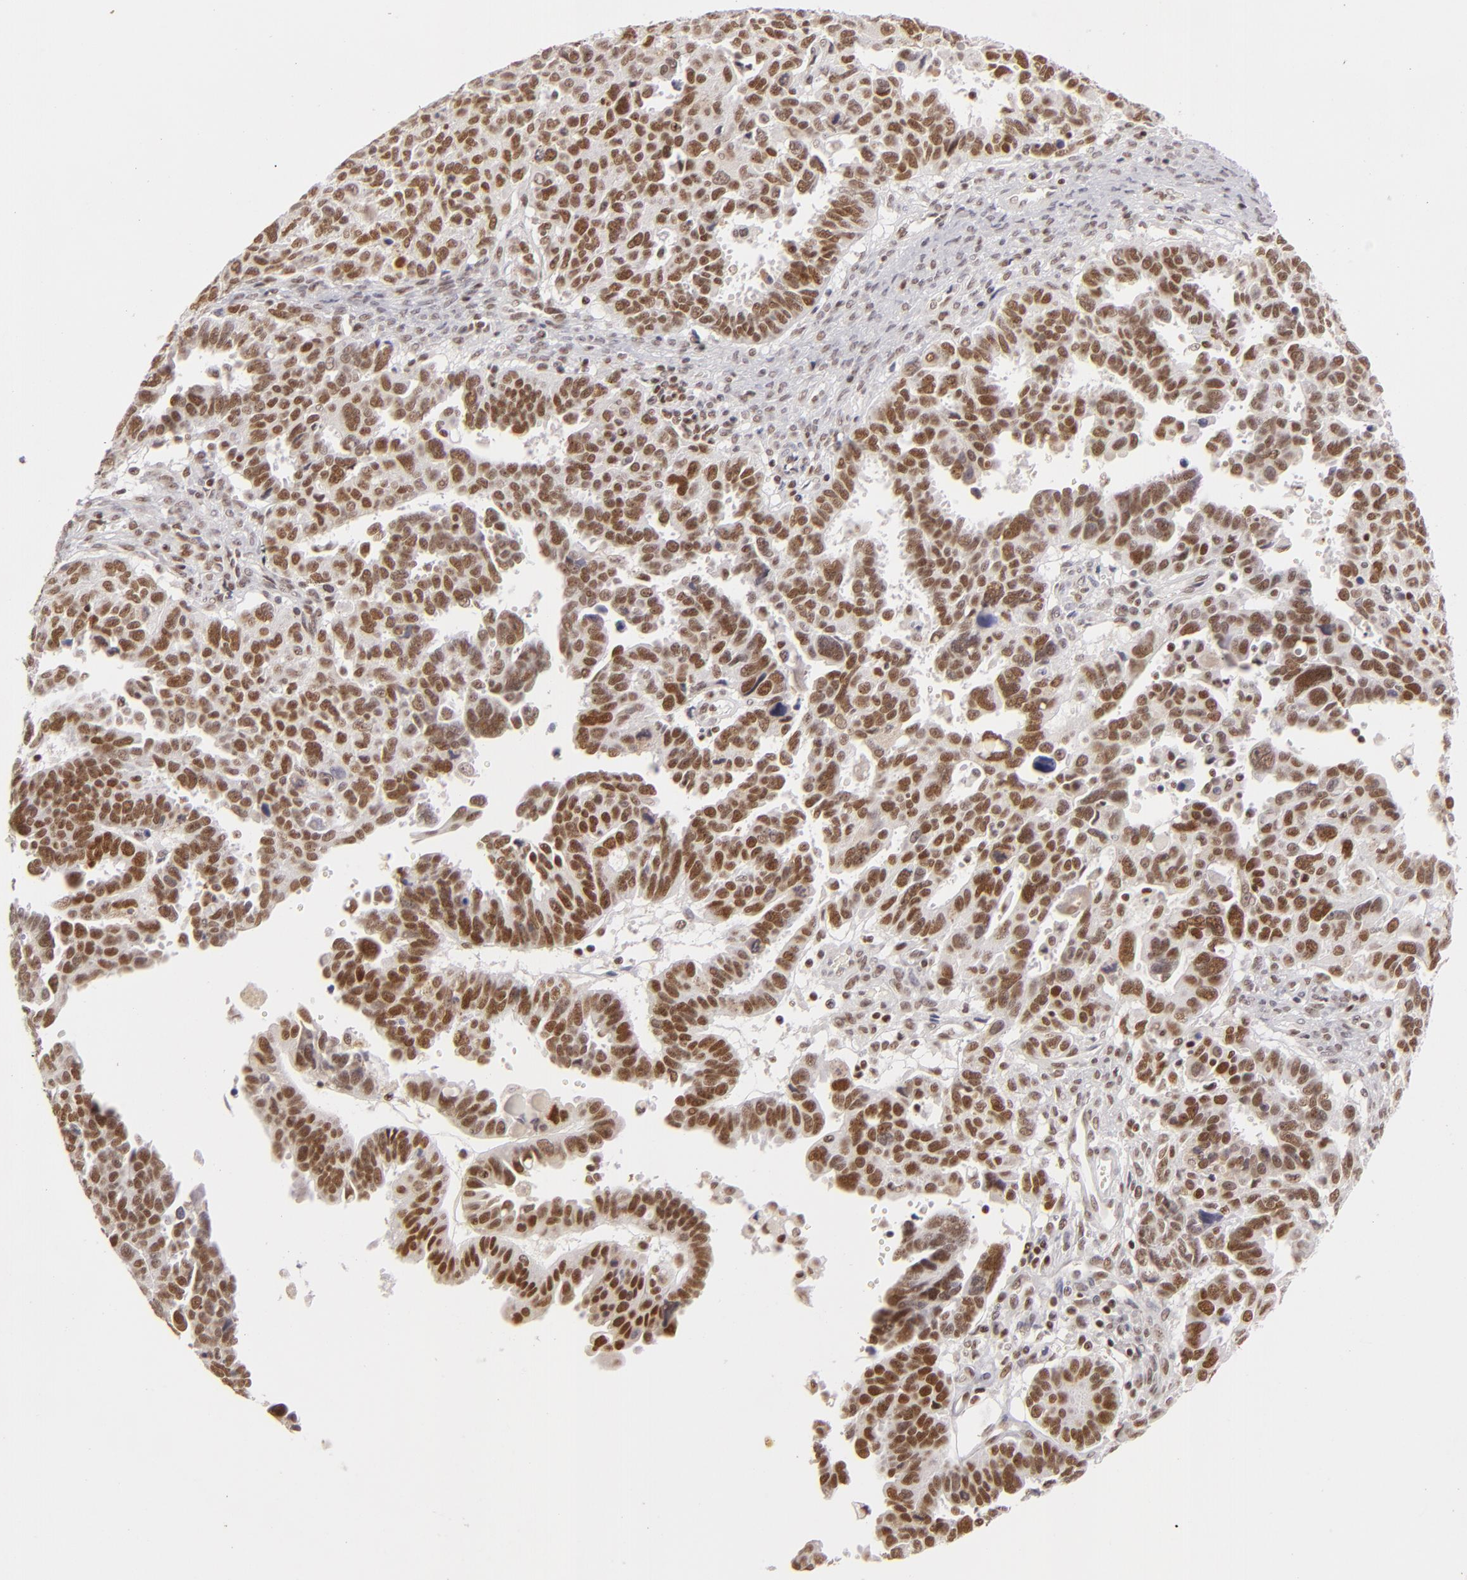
{"staining": {"intensity": "strong", "quantity": ">75%", "location": "nuclear"}, "tissue": "ovarian cancer", "cell_type": "Tumor cells", "image_type": "cancer", "snomed": [{"axis": "morphology", "description": "Carcinoma, endometroid"}, {"axis": "morphology", "description": "Cystadenocarcinoma, serous, NOS"}, {"axis": "topography", "description": "Ovary"}], "caption": "A high-resolution histopathology image shows immunohistochemistry (IHC) staining of ovarian cancer (endometroid carcinoma), which demonstrates strong nuclear positivity in about >75% of tumor cells.", "gene": "DAXX", "patient": {"sex": "female", "age": 45}}